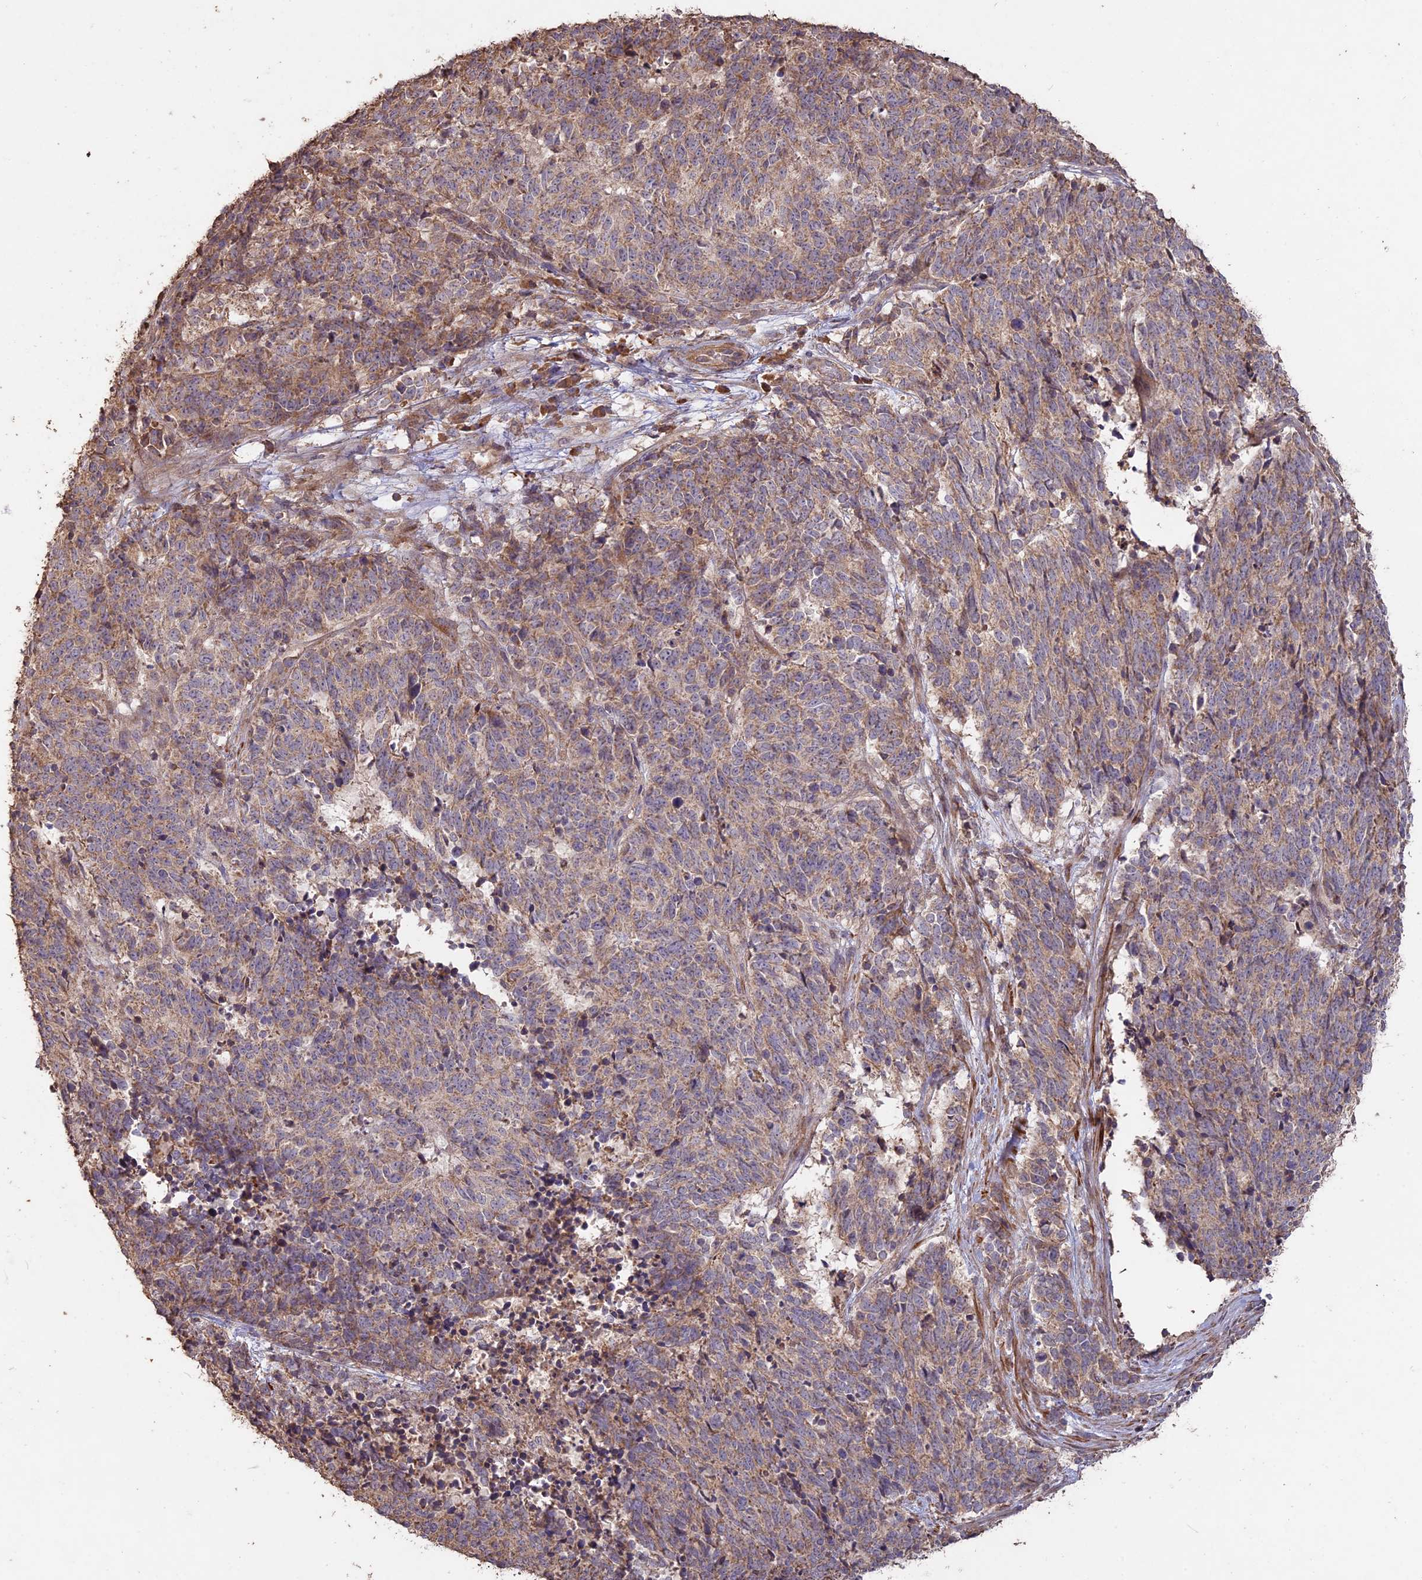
{"staining": {"intensity": "weak", "quantity": ">75%", "location": "cytoplasmic/membranous"}, "tissue": "cervical cancer", "cell_type": "Tumor cells", "image_type": "cancer", "snomed": [{"axis": "morphology", "description": "Squamous cell carcinoma, NOS"}, {"axis": "topography", "description": "Cervix"}], "caption": "Immunohistochemical staining of human cervical squamous cell carcinoma reveals weak cytoplasmic/membranous protein positivity in approximately >75% of tumor cells.", "gene": "LAYN", "patient": {"sex": "female", "age": 29}}